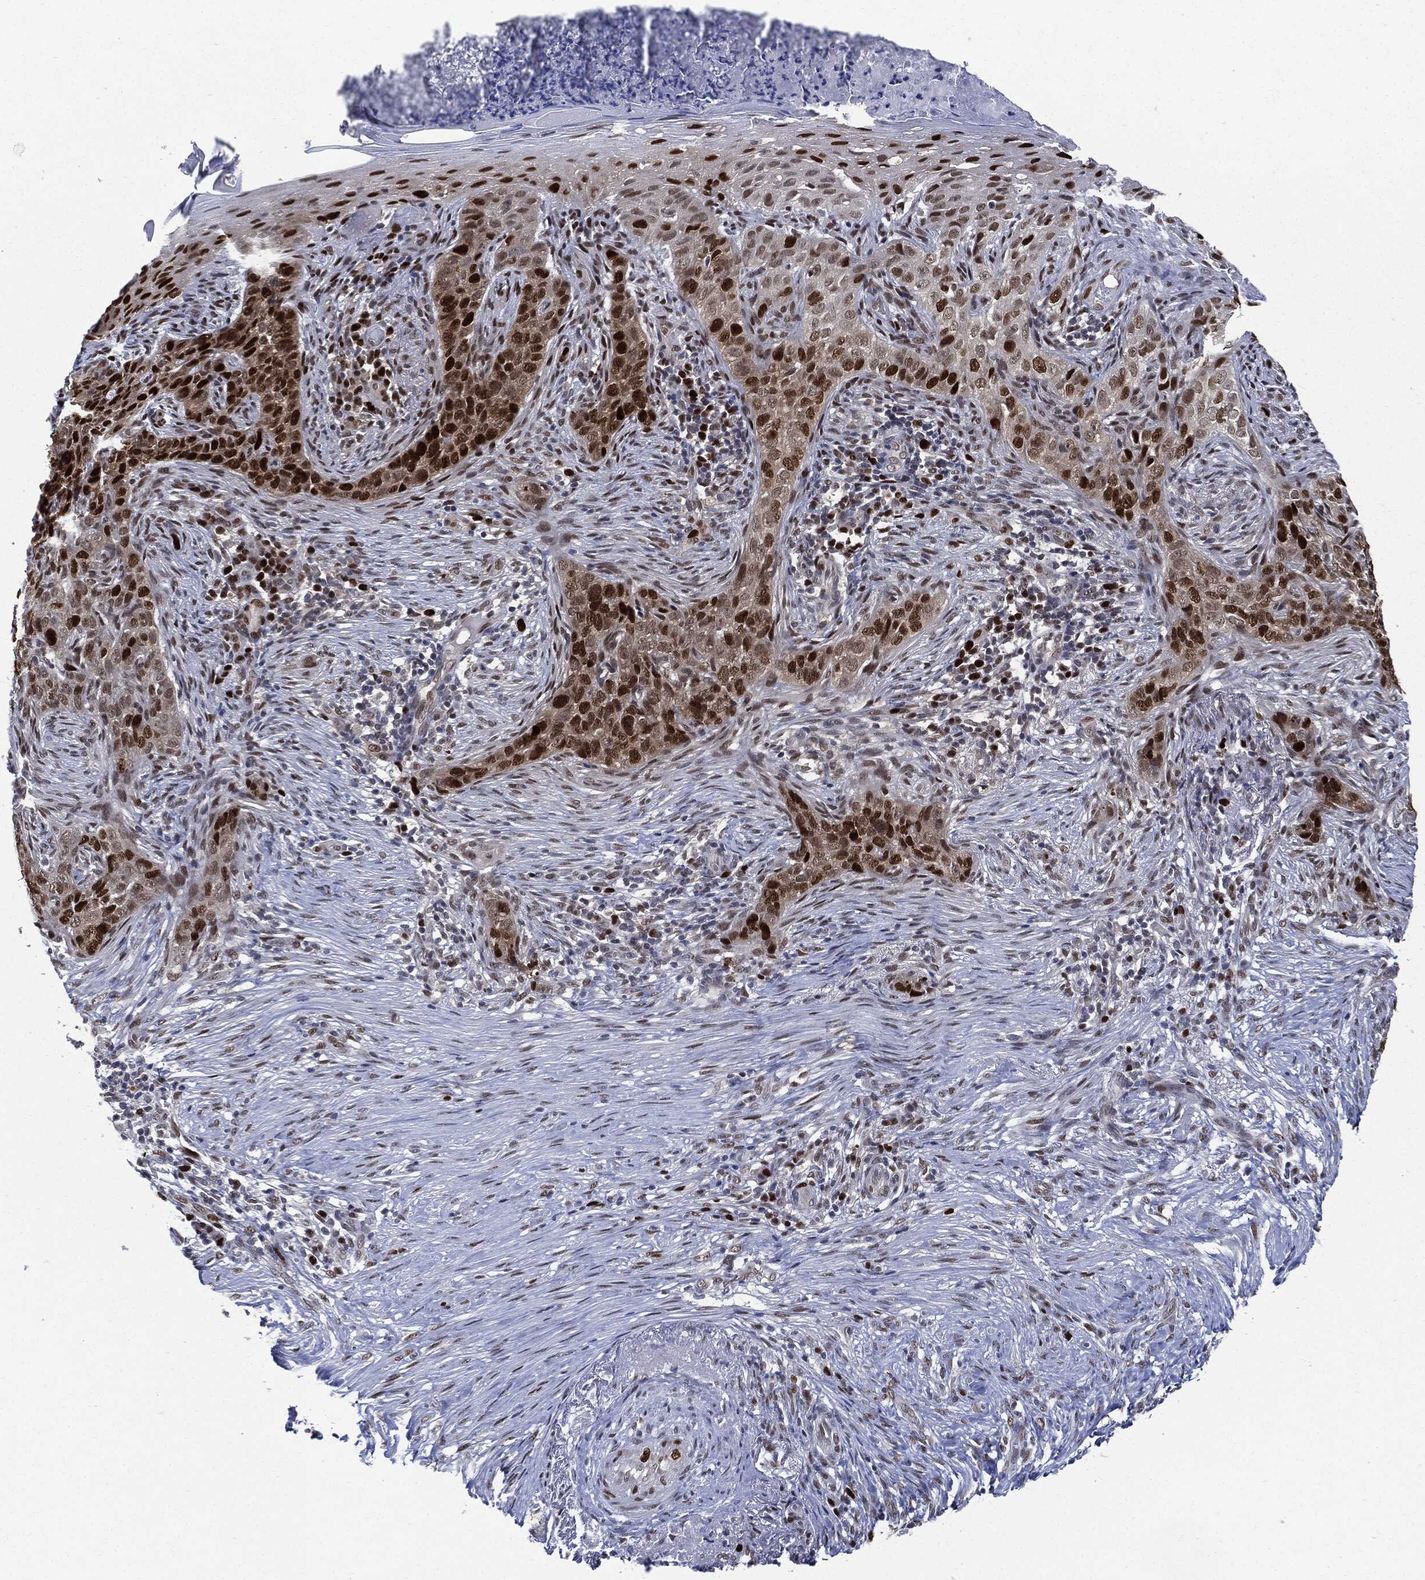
{"staining": {"intensity": "strong", "quantity": "25%-75%", "location": "nuclear"}, "tissue": "skin cancer", "cell_type": "Tumor cells", "image_type": "cancer", "snomed": [{"axis": "morphology", "description": "Squamous cell carcinoma, NOS"}, {"axis": "topography", "description": "Skin"}], "caption": "Immunohistochemistry (IHC) micrograph of skin squamous cell carcinoma stained for a protein (brown), which shows high levels of strong nuclear positivity in approximately 25%-75% of tumor cells.", "gene": "PCNA", "patient": {"sex": "male", "age": 88}}